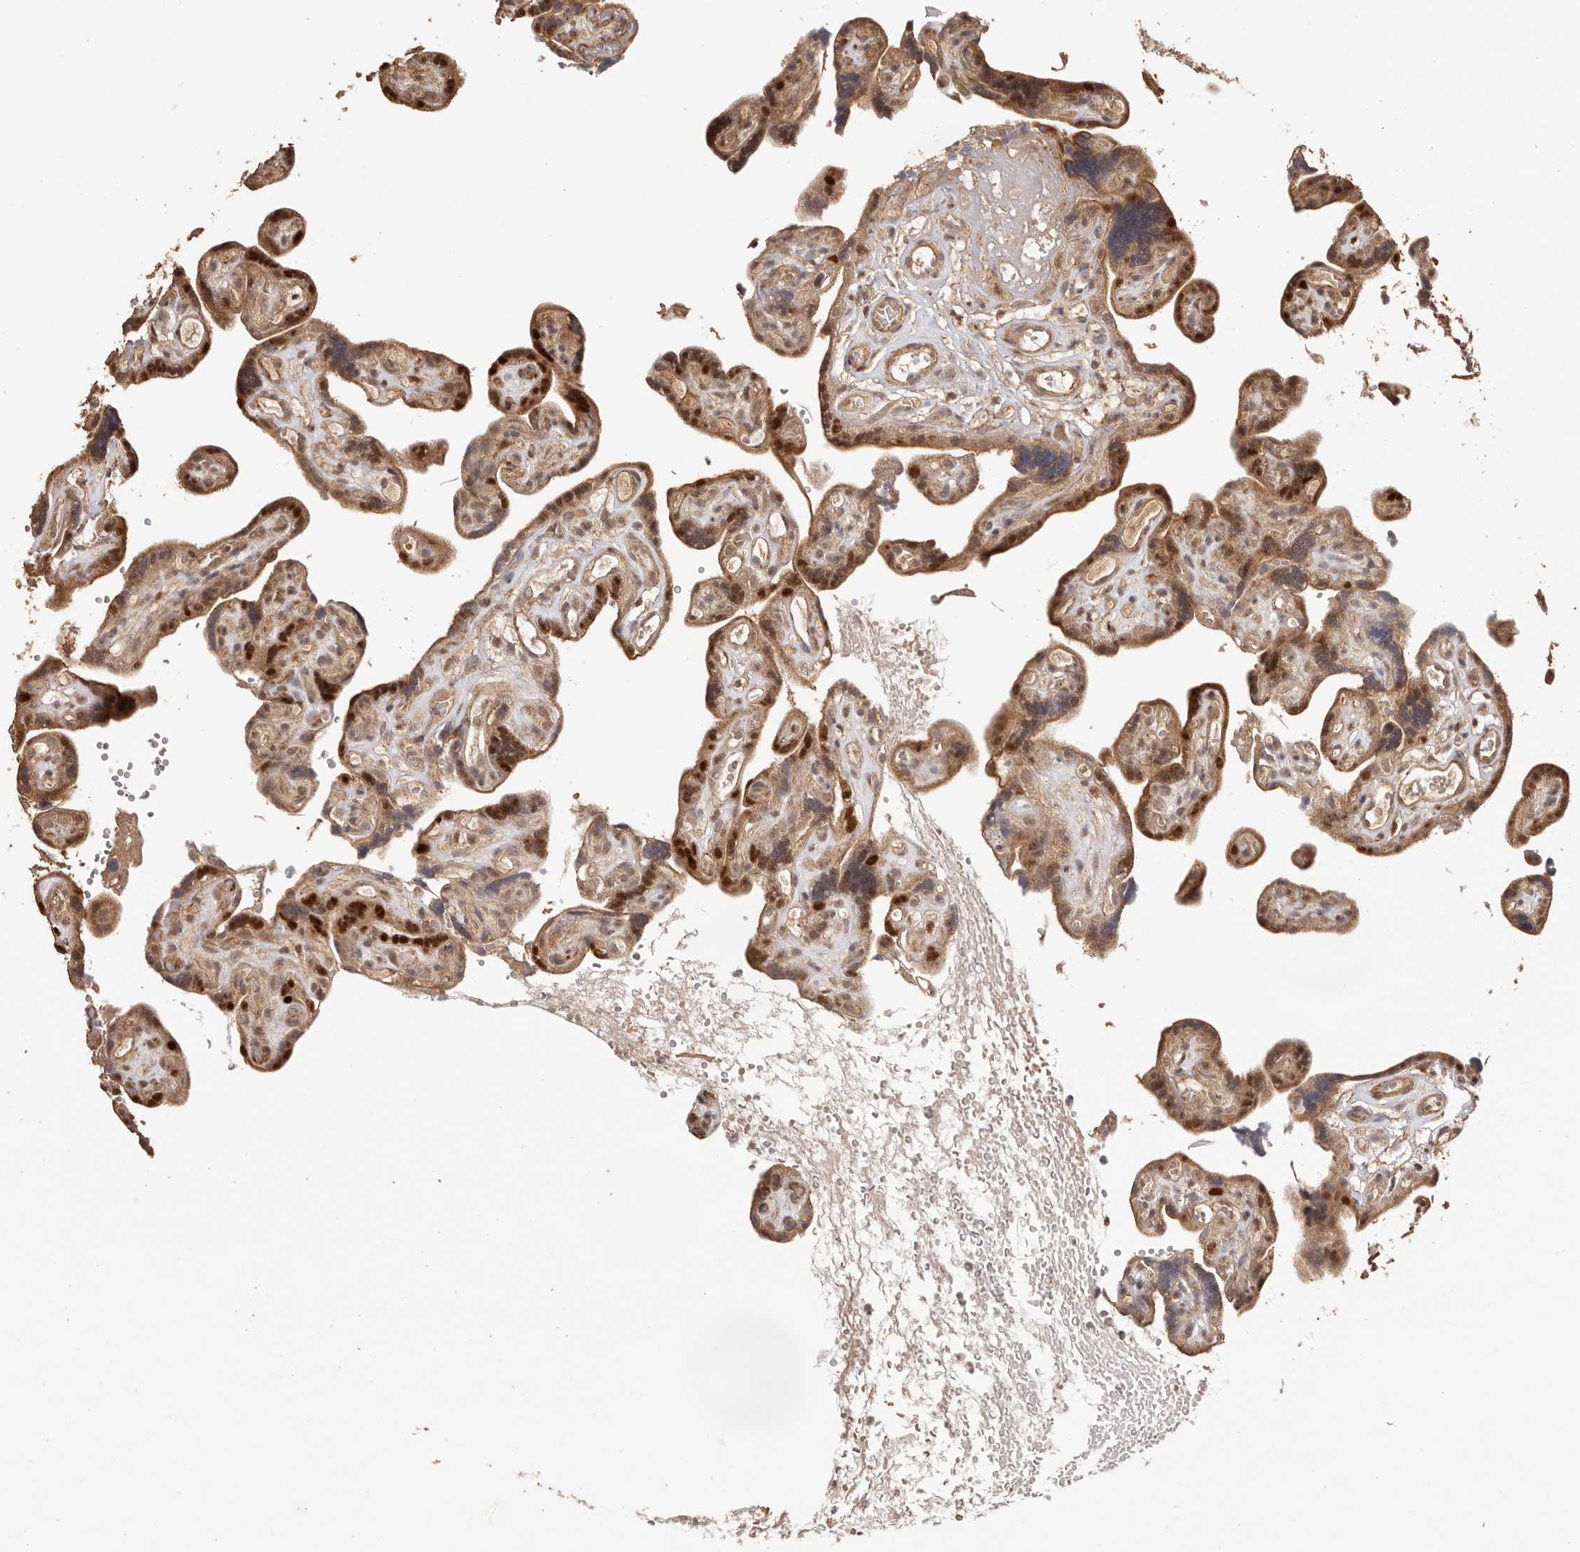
{"staining": {"intensity": "moderate", "quantity": ">75%", "location": "cytoplasmic/membranous,nuclear"}, "tissue": "placenta", "cell_type": "Decidual cells", "image_type": "normal", "snomed": [{"axis": "morphology", "description": "Normal tissue, NOS"}, {"axis": "topography", "description": "Placenta"}], "caption": "Immunohistochemical staining of normal placenta exhibits medium levels of moderate cytoplasmic/membranous,nuclear staining in approximately >75% of decidual cells. The protein is shown in brown color, while the nuclei are stained blue.", "gene": "UBR2", "patient": {"sex": "female", "age": 30}}